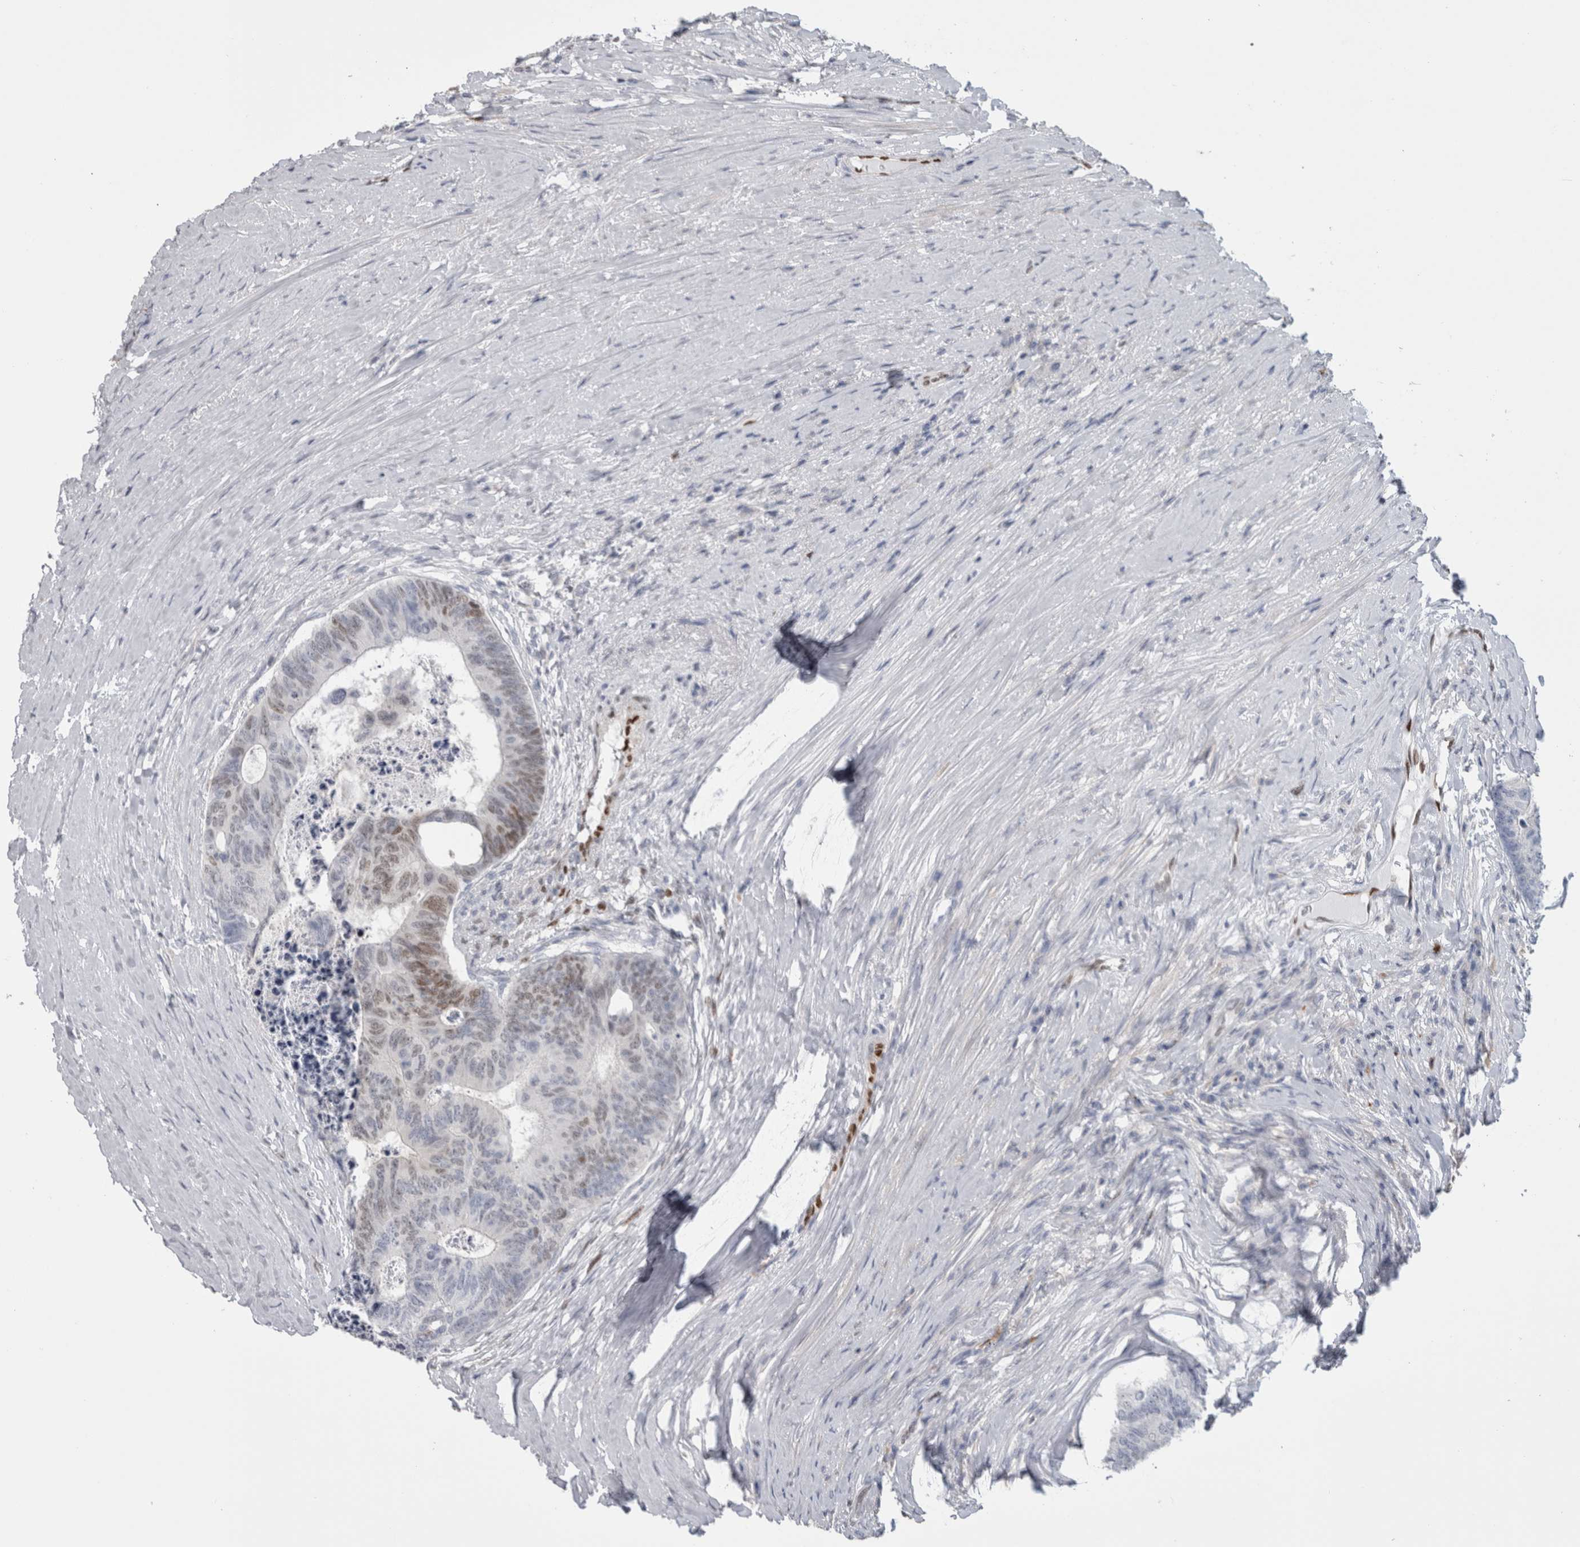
{"staining": {"intensity": "weak", "quantity": "<25%", "location": "nuclear"}, "tissue": "colorectal cancer", "cell_type": "Tumor cells", "image_type": "cancer", "snomed": [{"axis": "morphology", "description": "Adenocarcinoma, NOS"}, {"axis": "topography", "description": "Colon"}], "caption": "This is a micrograph of immunohistochemistry staining of colorectal cancer (adenocarcinoma), which shows no positivity in tumor cells.", "gene": "IL33", "patient": {"sex": "female", "age": 67}}